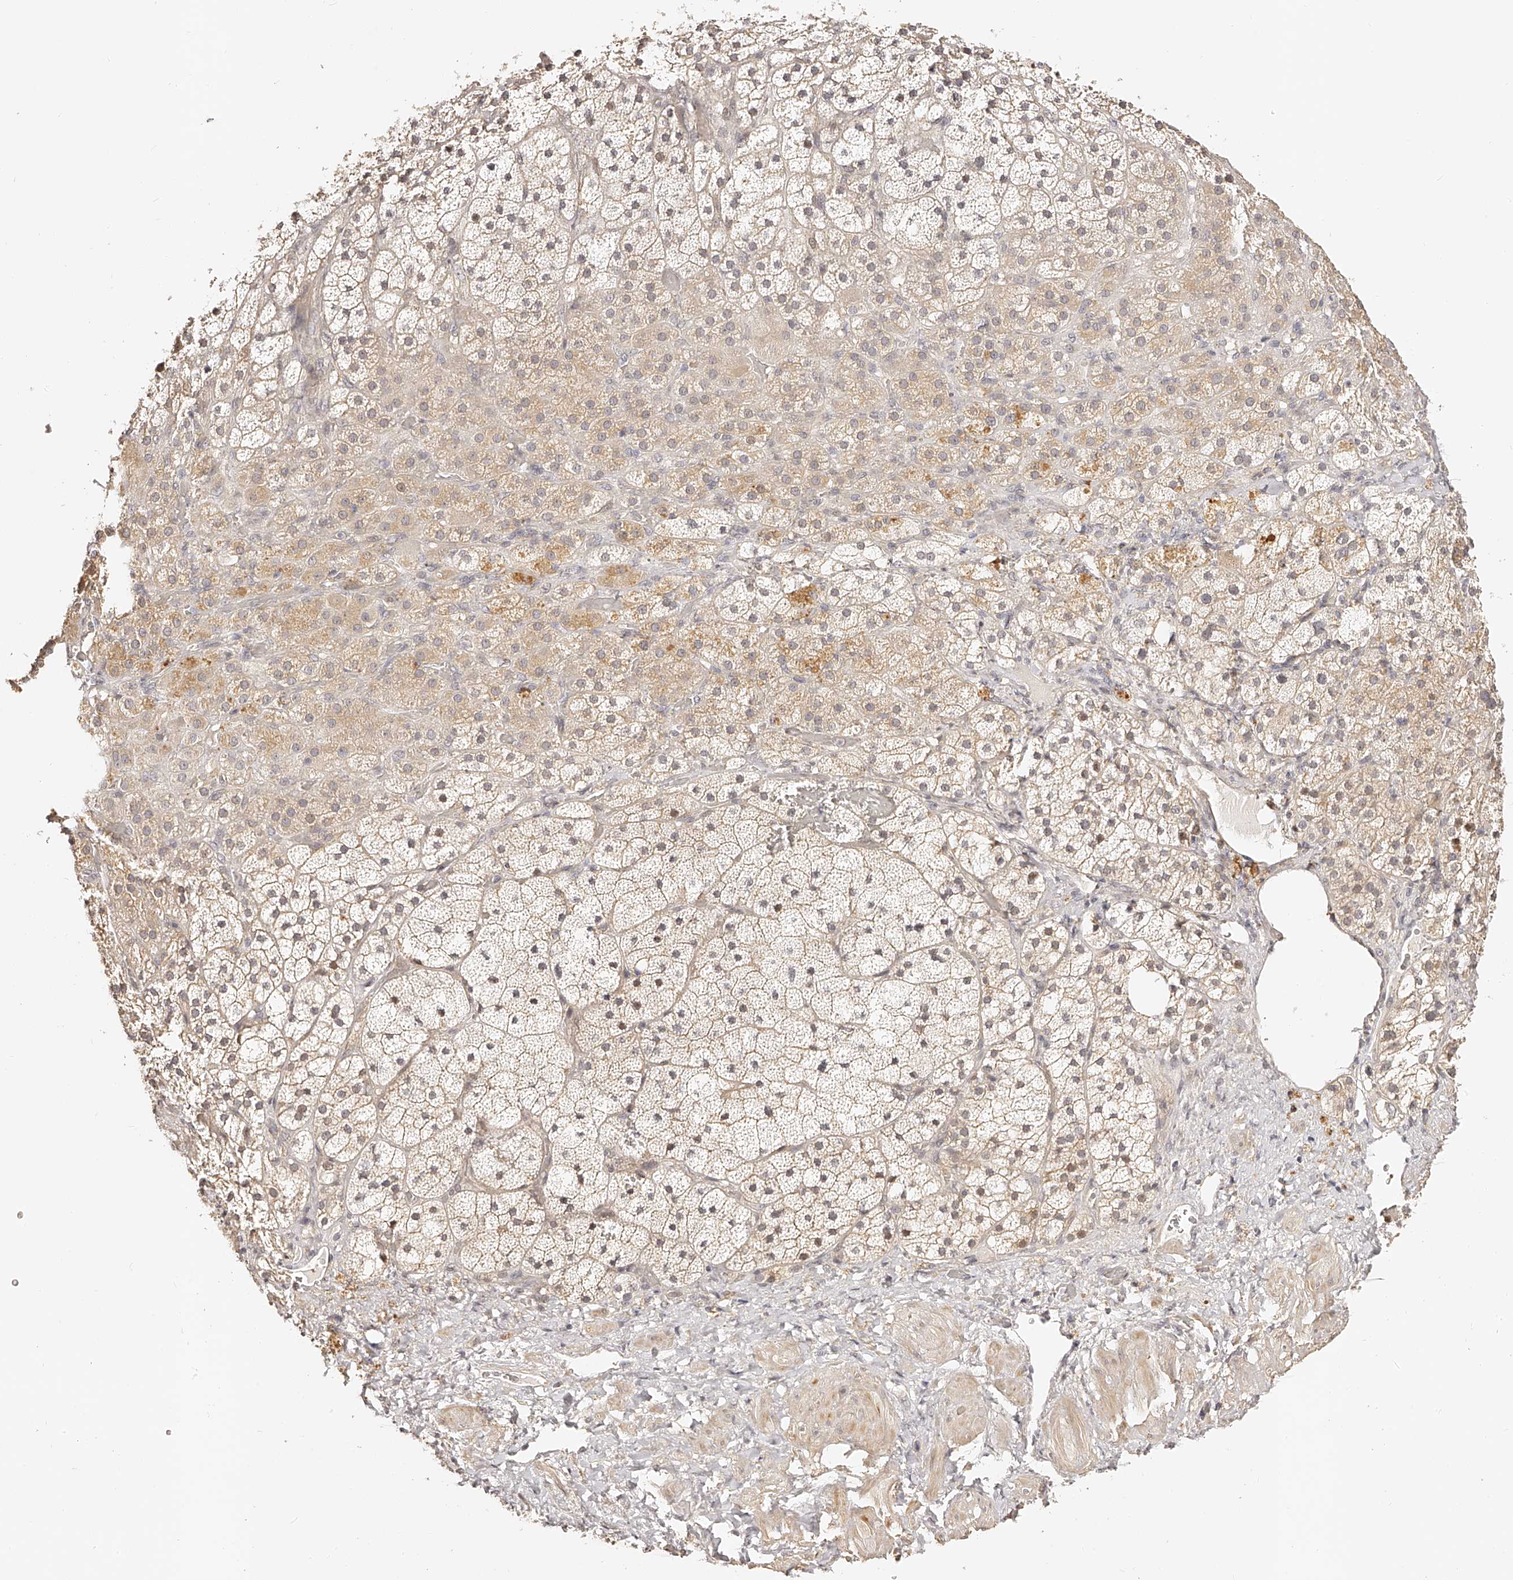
{"staining": {"intensity": "moderate", "quantity": "25%-75%", "location": "cytoplasmic/membranous,nuclear"}, "tissue": "adrenal gland", "cell_type": "Glandular cells", "image_type": "normal", "snomed": [{"axis": "morphology", "description": "Normal tissue, NOS"}, {"axis": "topography", "description": "Adrenal gland"}], "caption": "The histopathology image reveals immunohistochemical staining of benign adrenal gland. There is moderate cytoplasmic/membranous,nuclear staining is seen in about 25%-75% of glandular cells. (IHC, brightfield microscopy, high magnification).", "gene": "ZNF789", "patient": {"sex": "male", "age": 57}}